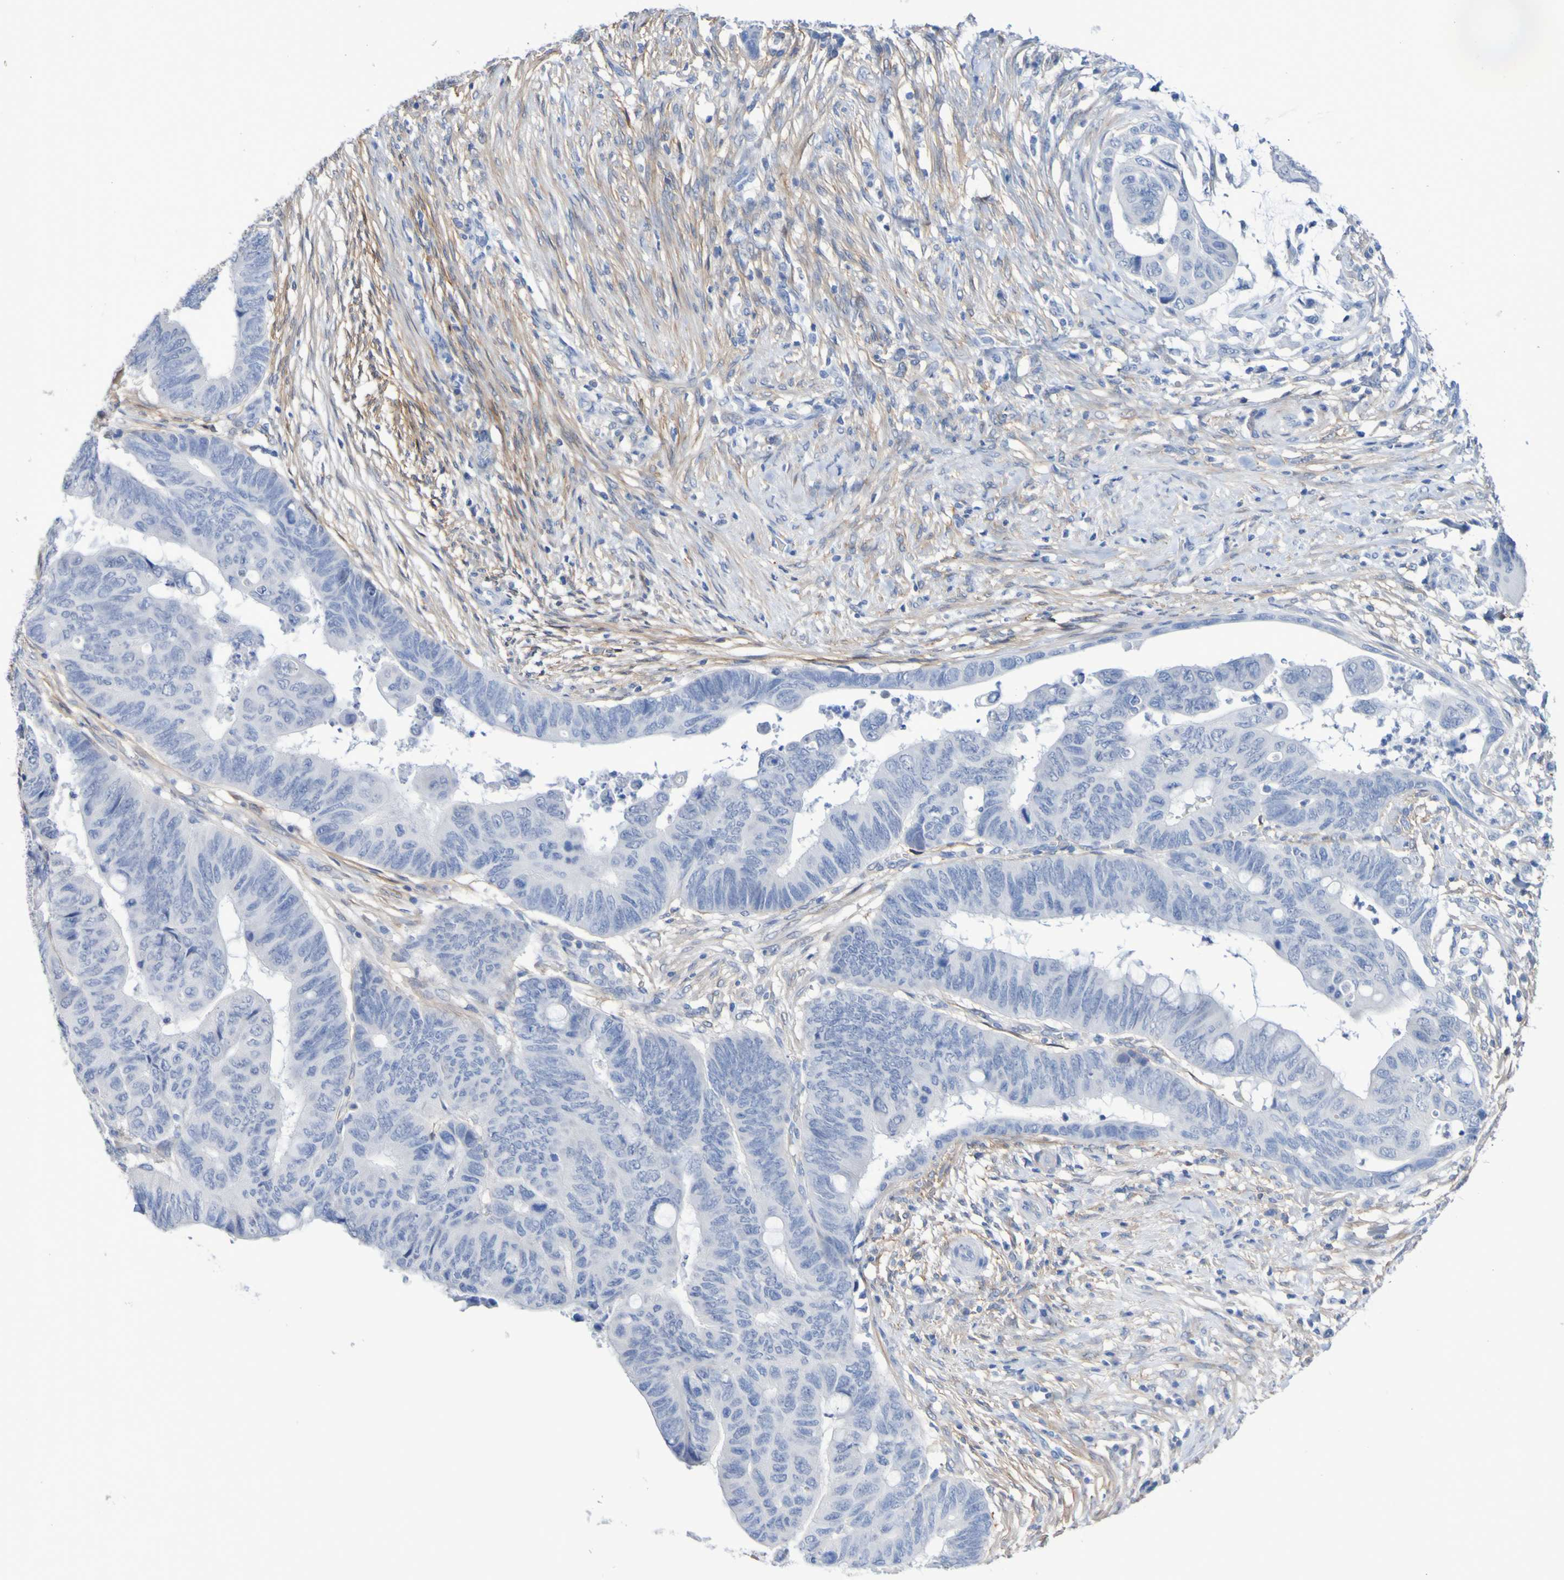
{"staining": {"intensity": "negative", "quantity": "none", "location": "none"}, "tissue": "colorectal cancer", "cell_type": "Tumor cells", "image_type": "cancer", "snomed": [{"axis": "morphology", "description": "Normal tissue, NOS"}, {"axis": "morphology", "description": "Adenocarcinoma, NOS"}, {"axis": "topography", "description": "Rectum"}, {"axis": "topography", "description": "Peripheral nerve tissue"}], "caption": "DAB immunohistochemical staining of adenocarcinoma (colorectal) shows no significant expression in tumor cells.", "gene": "SGCB", "patient": {"sex": "male", "age": 92}}